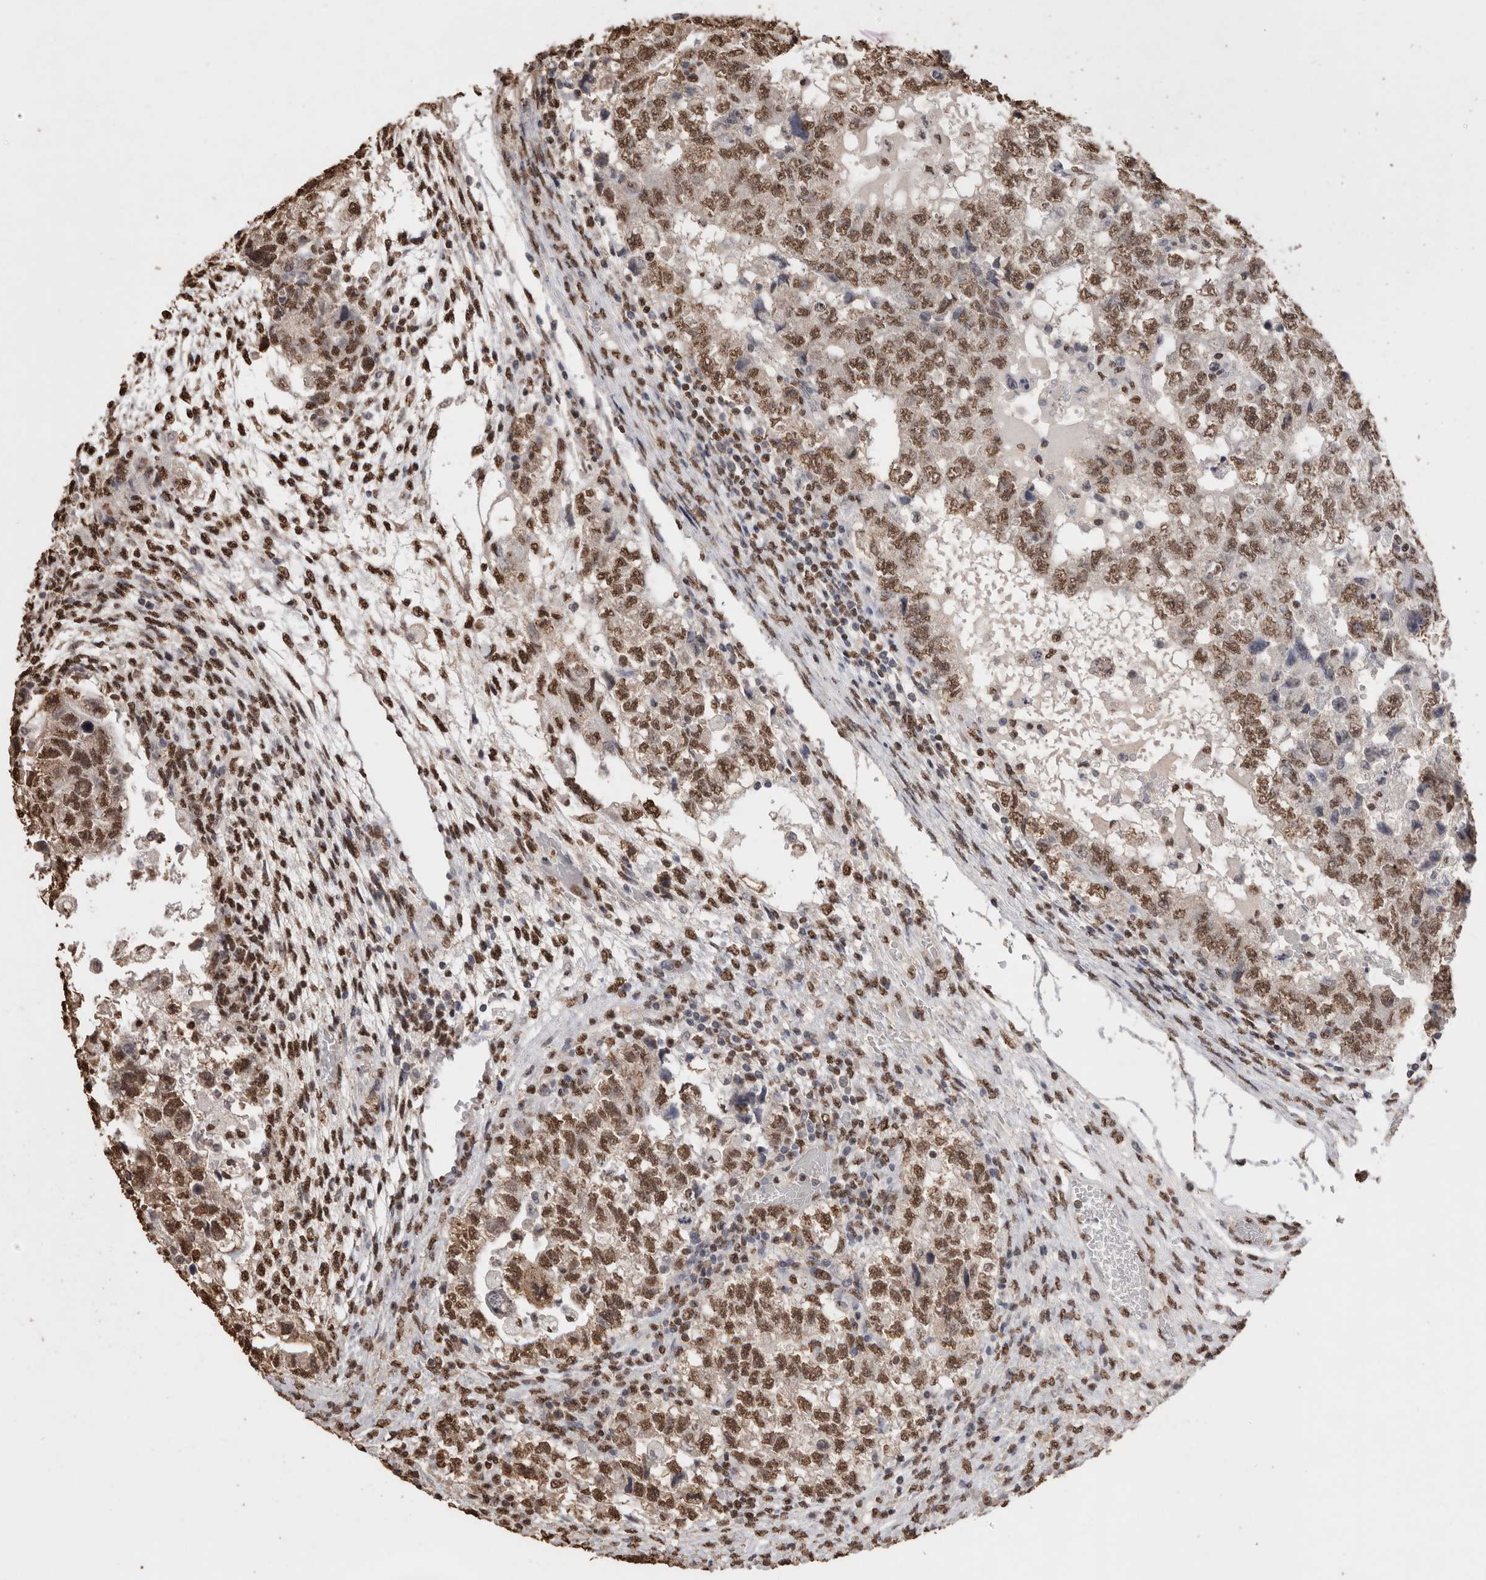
{"staining": {"intensity": "moderate", "quantity": ">75%", "location": "nuclear"}, "tissue": "testis cancer", "cell_type": "Tumor cells", "image_type": "cancer", "snomed": [{"axis": "morphology", "description": "Carcinoma, Embryonal, NOS"}, {"axis": "topography", "description": "Testis"}], "caption": "There is medium levels of moderate nuclear expression in tumor cells of testis cancer, as demonstrated by immunohistochemical staining (brown color).", "gene": "NTHL1", "patient": {"sex": "male", "age": 36}}